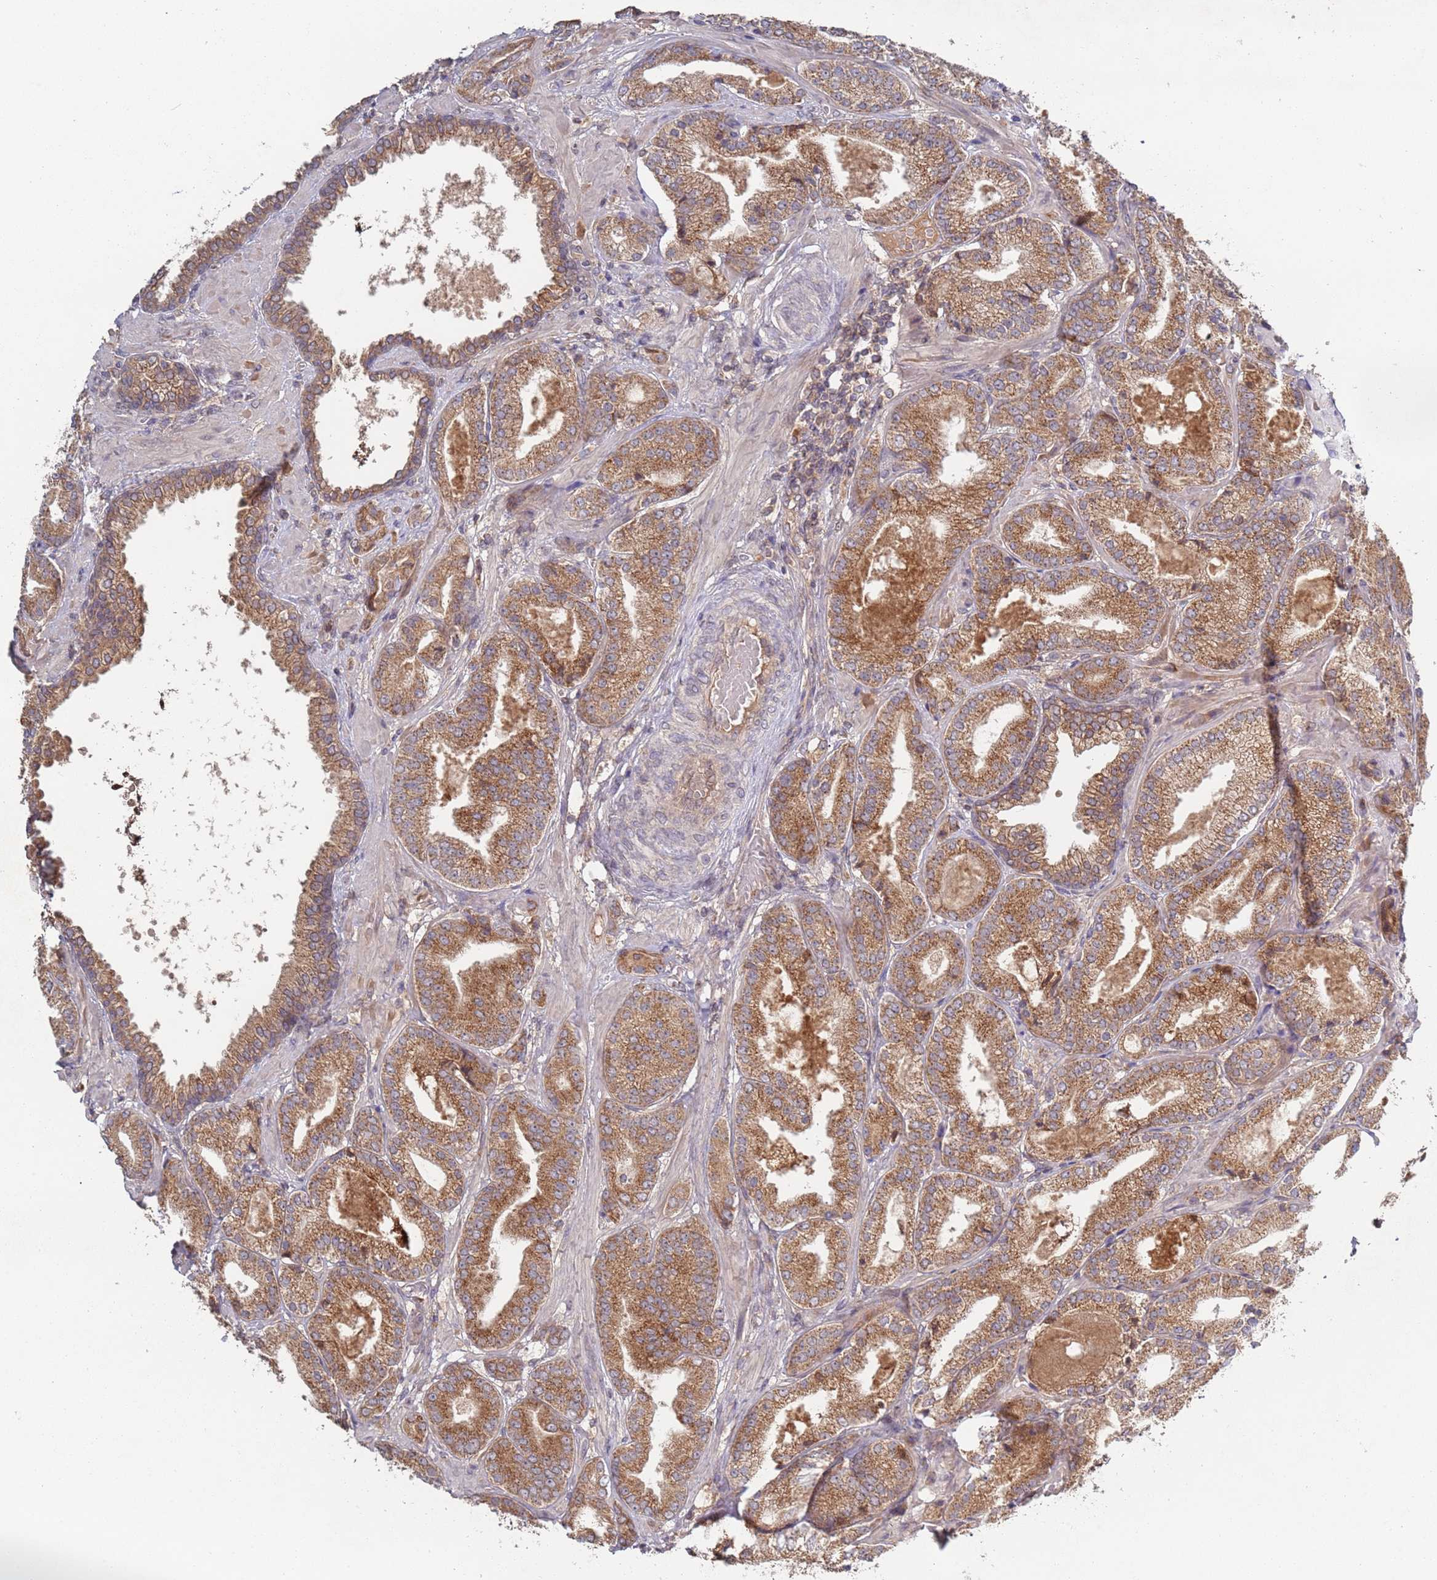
{"staining": {"intensity": "moderate", "quantity": ">75%", "location": "cytoplasmic/membranous"}, "tissue": "prostate cancer", "cell_type": "Tumor cells", "image_type": "cancer", "snomed": [{"axis": "morphology", "description": "Adenocarcinoma, High grade"}, {"axis": "topography", "description": "Prostate"}], "caption": "Approximately >75% of tumor cells in prostate cancer display moderate cytoplasmic/membranous protein positivity as visualized by brown immunohistochemical staining.", "gene": "OR5A2", "patient": {"sex": "male", "age": 63}}